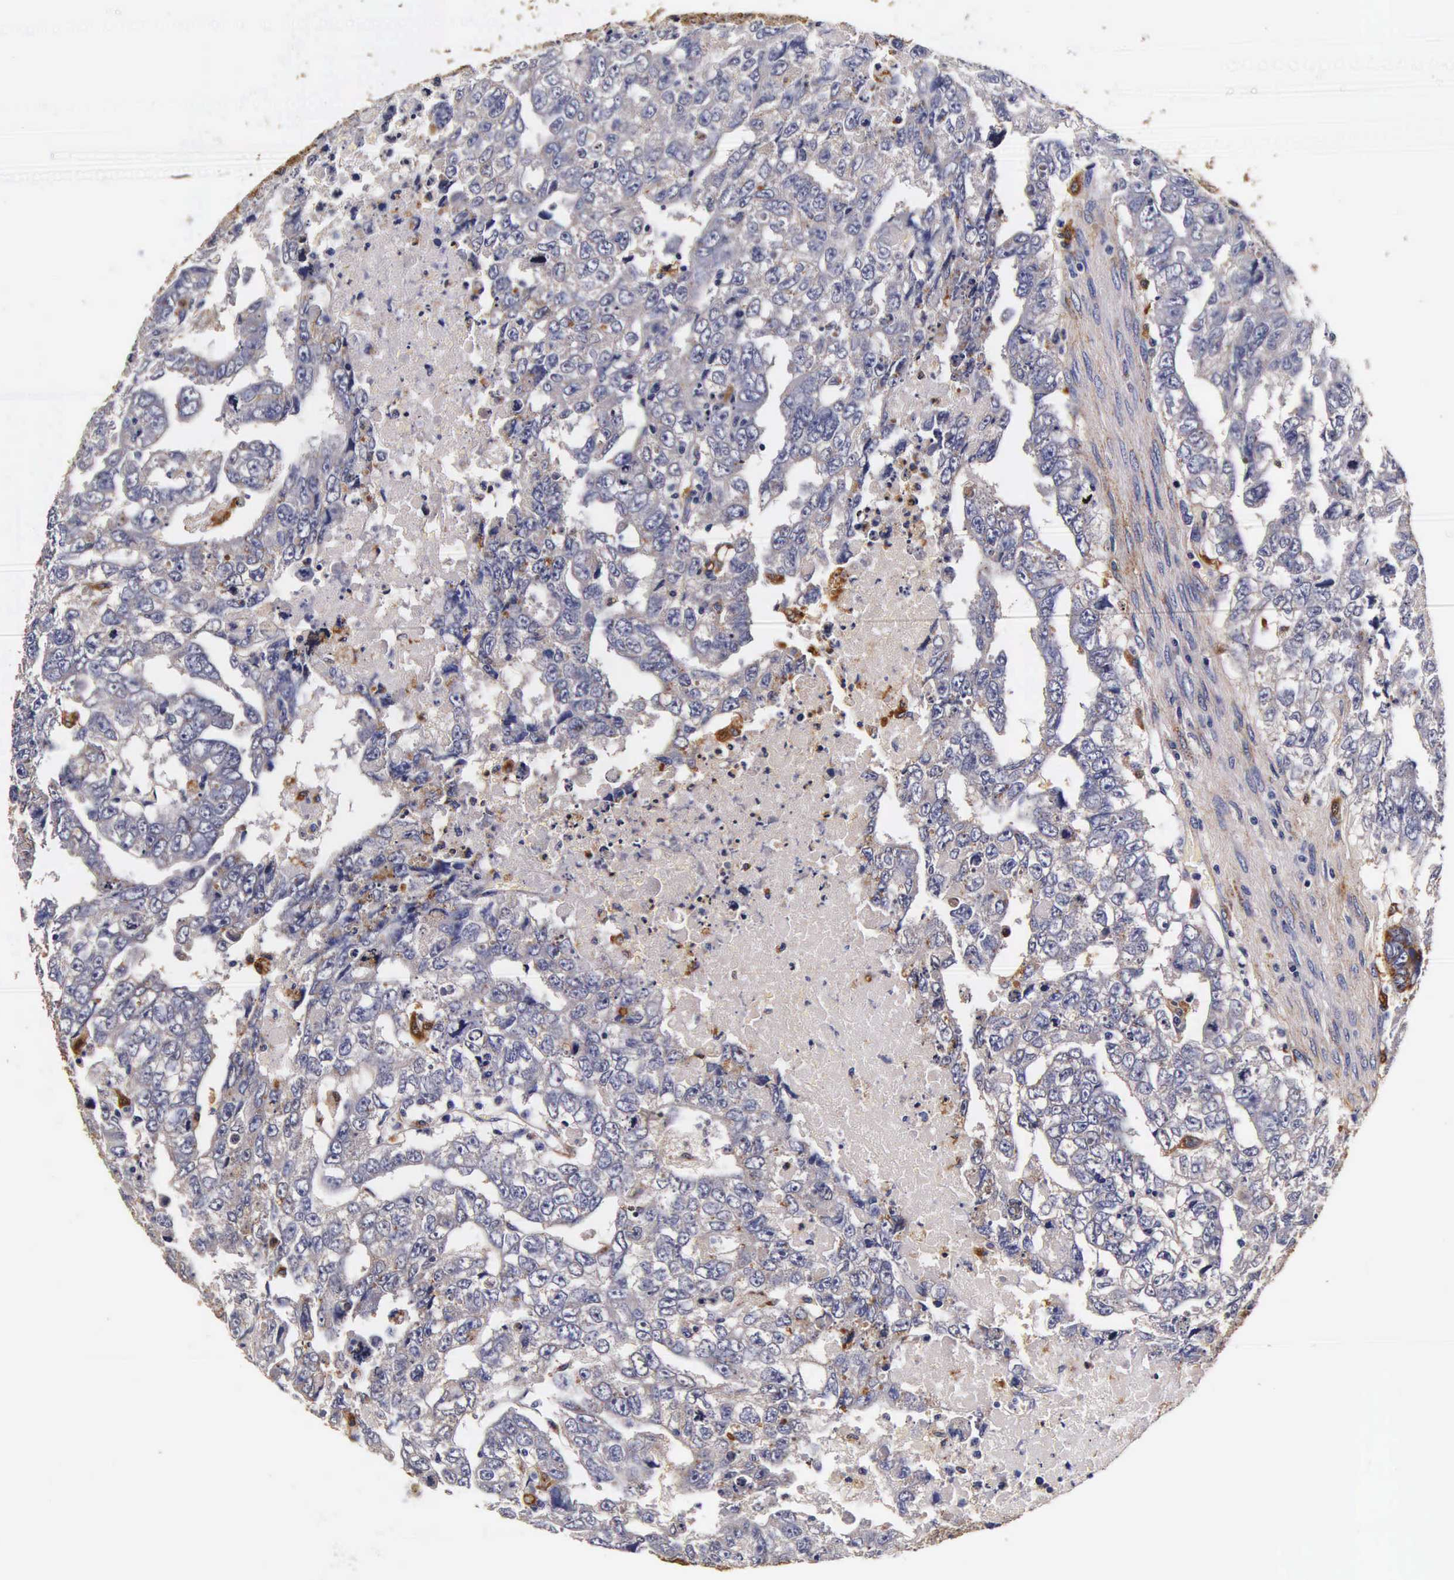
{"staining": {"intensity": "weak", "quantity": "25%-75%", "location": "cytoplasmic/membranous"}, "tissue": "testis cancer", "cell_type": "Tumor cells", "image_type": "cancer", "snomed": [{"axis": "morphology", "description": "Carcinoma, Embryonal, NOS"}, {"axis": "topography", "description": "Testis"}], "caption": "Testis cancer (embryonal carcinoma) was stained to show a protein in brown. There is low levels of weak cytoplasmic/membranous positivity in approximately 25%-75% of tumor cells.", "gene": "CTSB", "patient": {"sex": "male", "age": 36}}